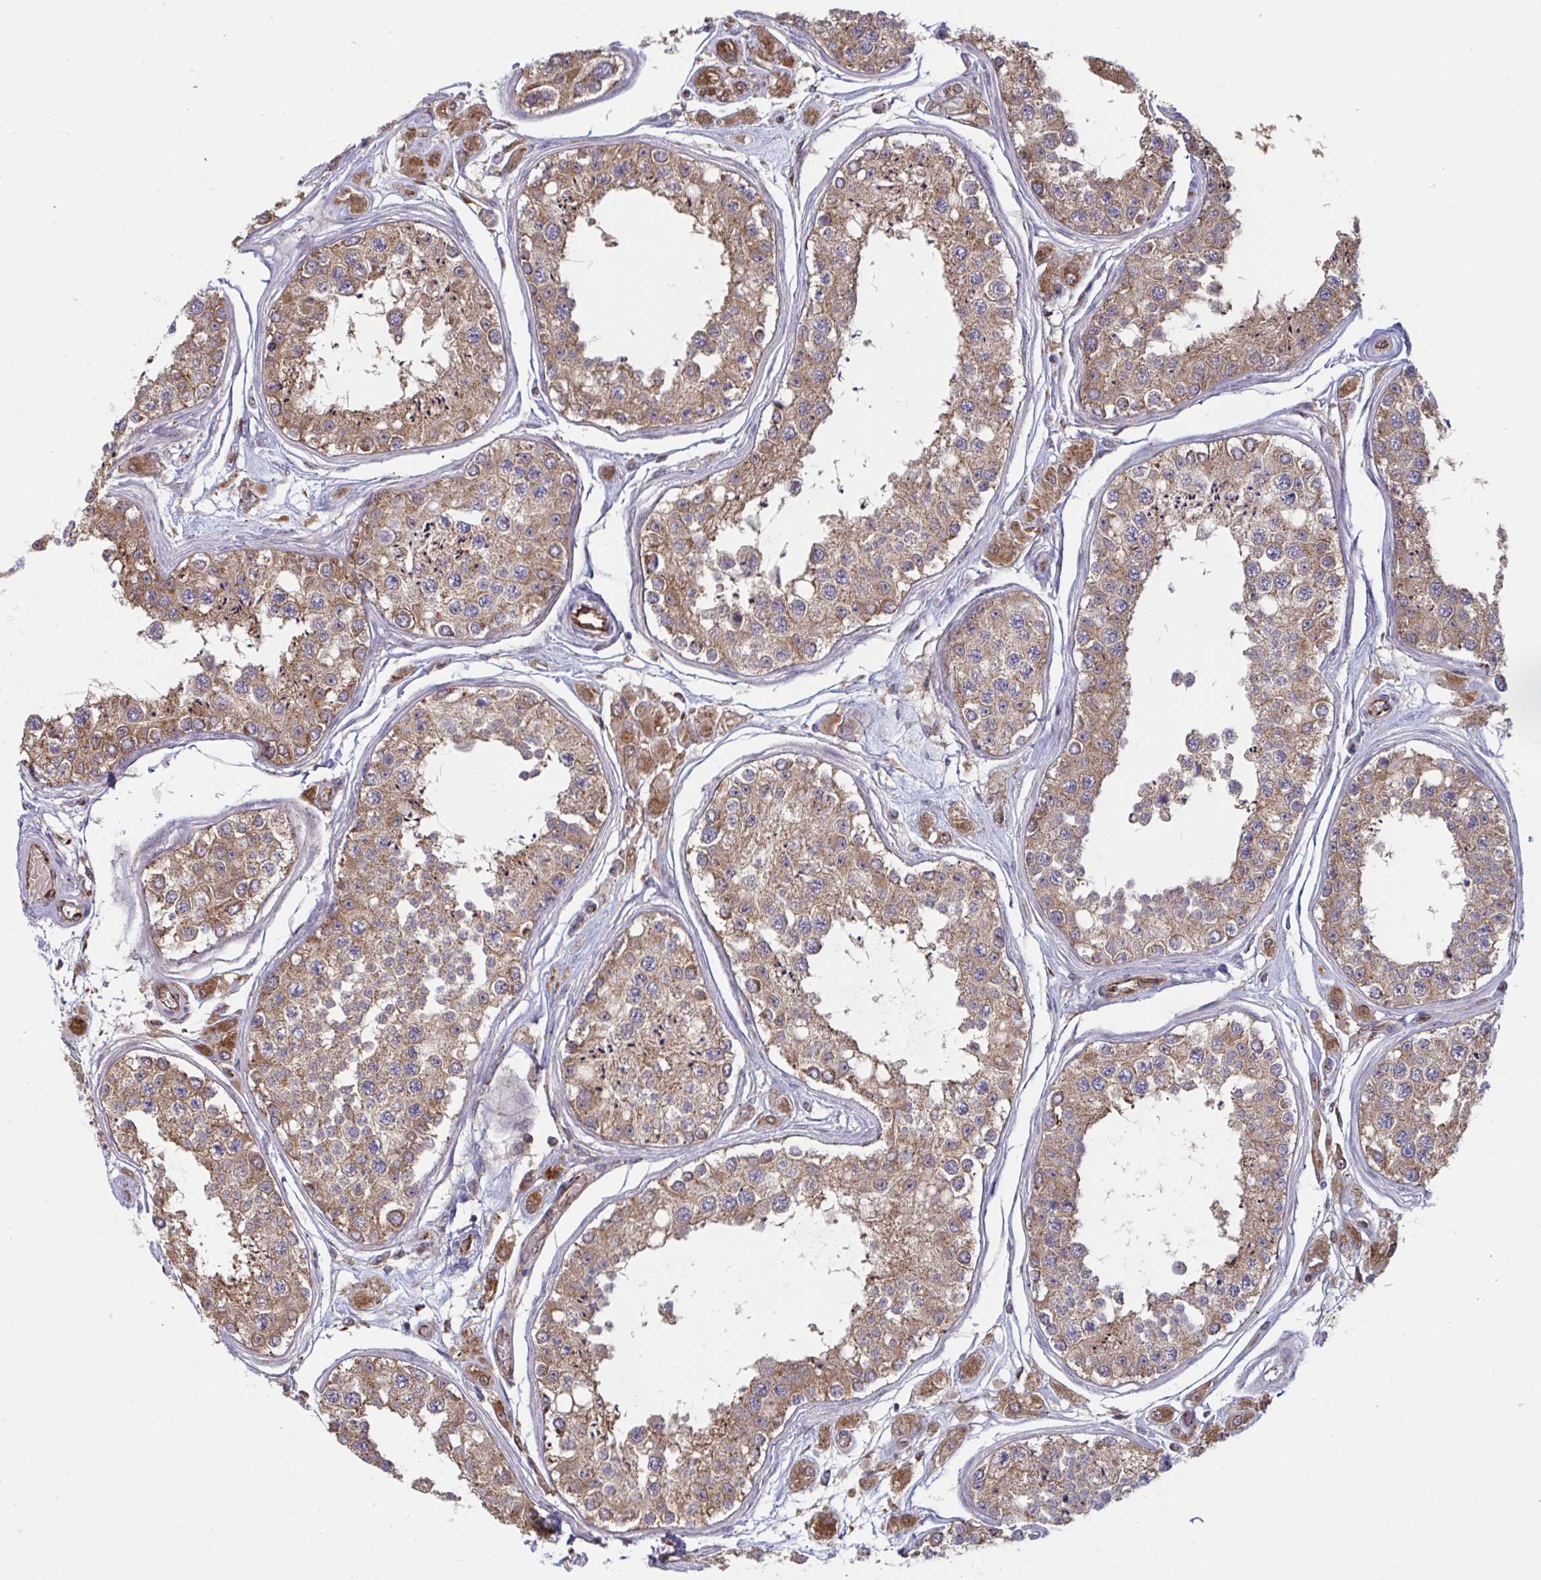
{"staining": {"intensity": "moderate", "quantity": ">75%", "location": "cytoplasmic/membranous"}, "tissue": "testis", "cell_type": "Cells in seminiferous ducts", "image_type": "normal", "snomed": [{"axis": "morphology", "description": "Normal tissue, NOS"}, {"axis": "topography", "description": "Testis"}], "caption": "This photomicrograph shows immunohistochemistry (IHC) staining of unremarkable testis, with medium moderate cytoplasmic/membranous positivity in approximately >75% of cells in seminiferous ducts.", "gene": "SLC9A6", "patient": {"sex": "male", "age": 25}}